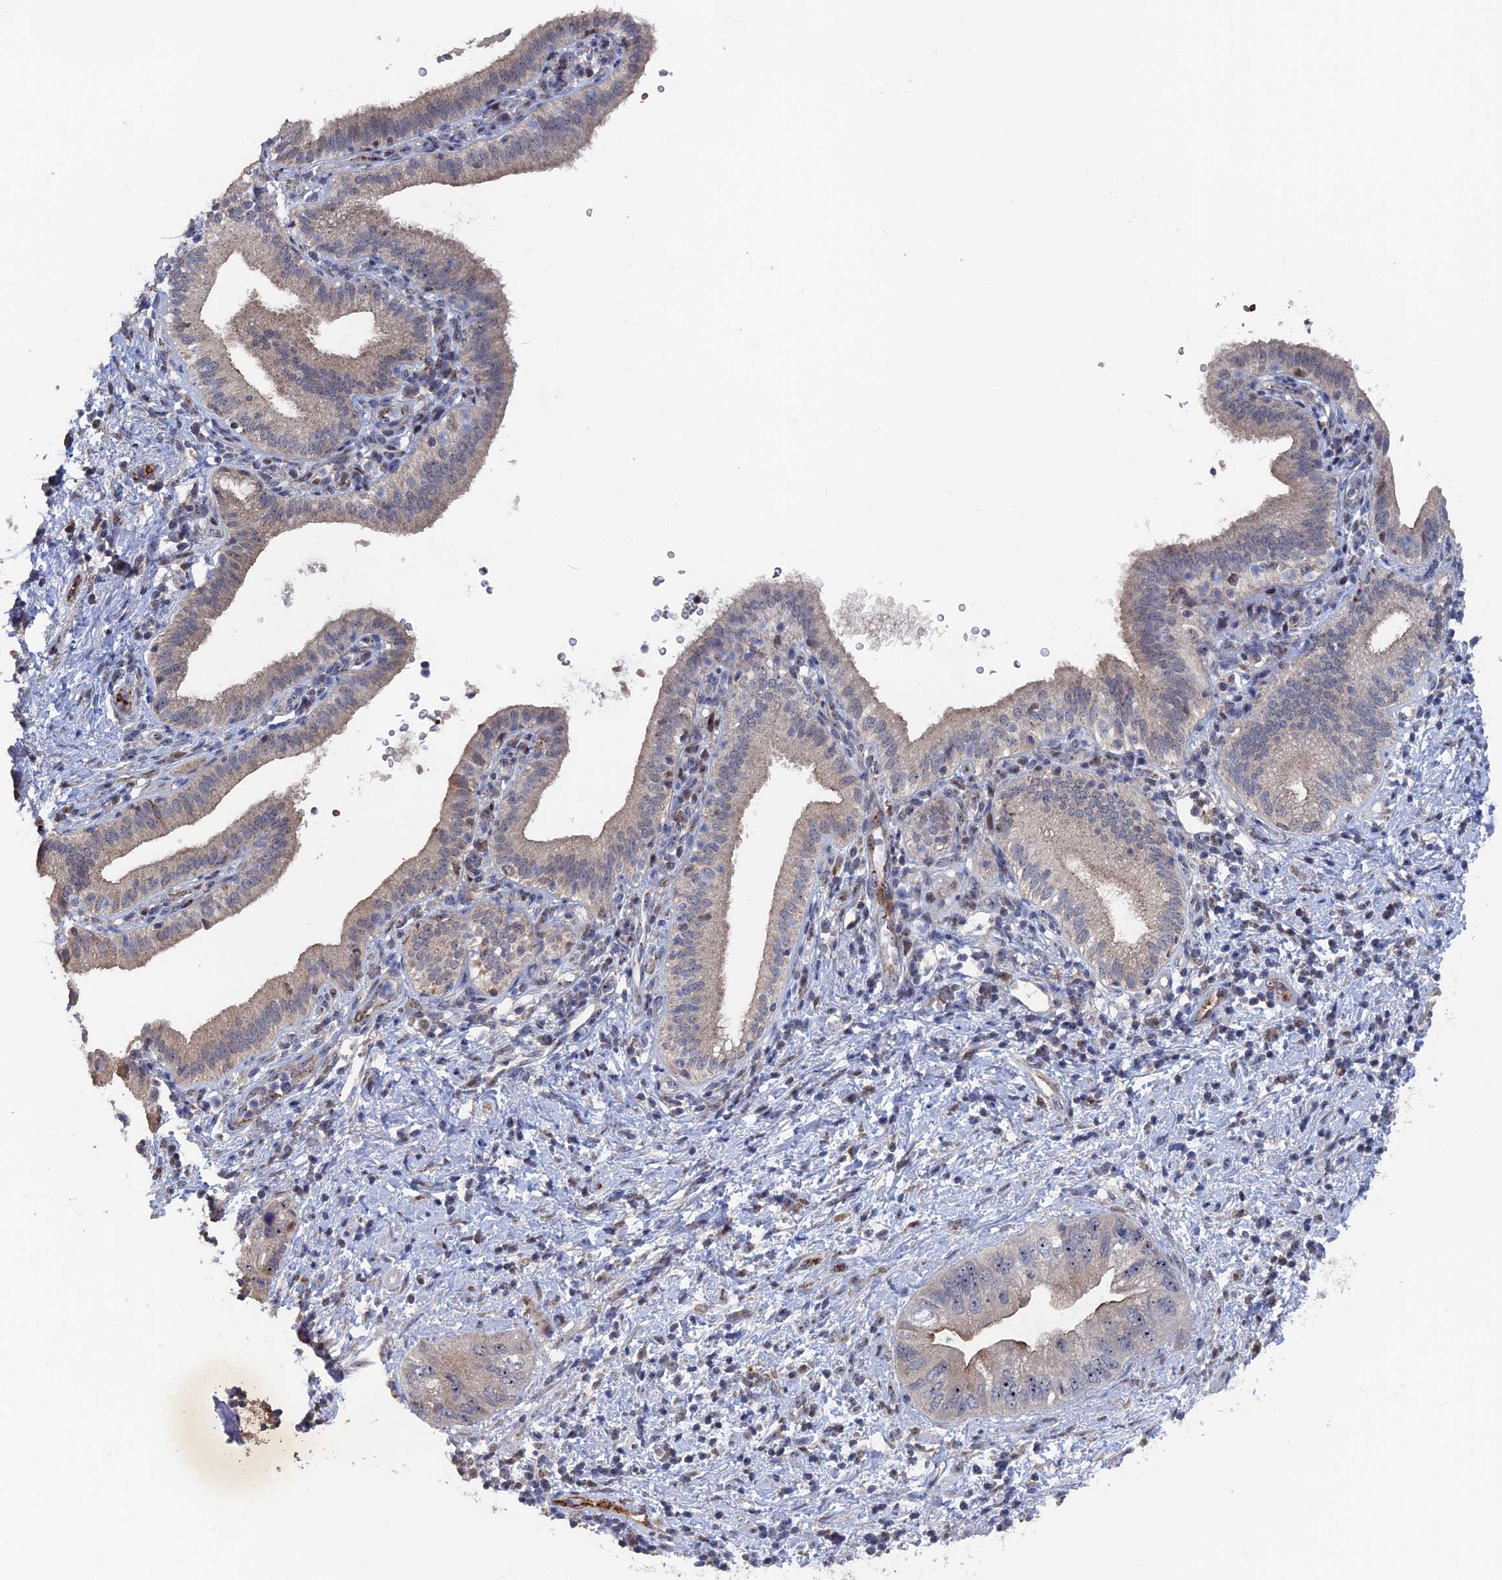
{"staining": {"intensity": "moderate", "quantity": "<25%", "location": "cytoplasmic/membranous"}, "tissue": "pancreatic cancer", "cell_type": "Tumor cells", "image_type": "cancer", "snomed": [{"axis": "morphology", "description": "Adenocarcinoma, NOS"}, {"axis": "topography", "description": "Pancreas"}], "caption": "IHC histopathology image of neoplastic tissue: human pancreatic adenocarcinoma stained using IHC displays low levels of moderate protein expression localized specifically in the cytoplasmic/membranous of tumor cells, appearing as a cytoplasmic/membranous brown color.", "gene": "SH3D21", "patient": {"sex": "female", "age": 73}}